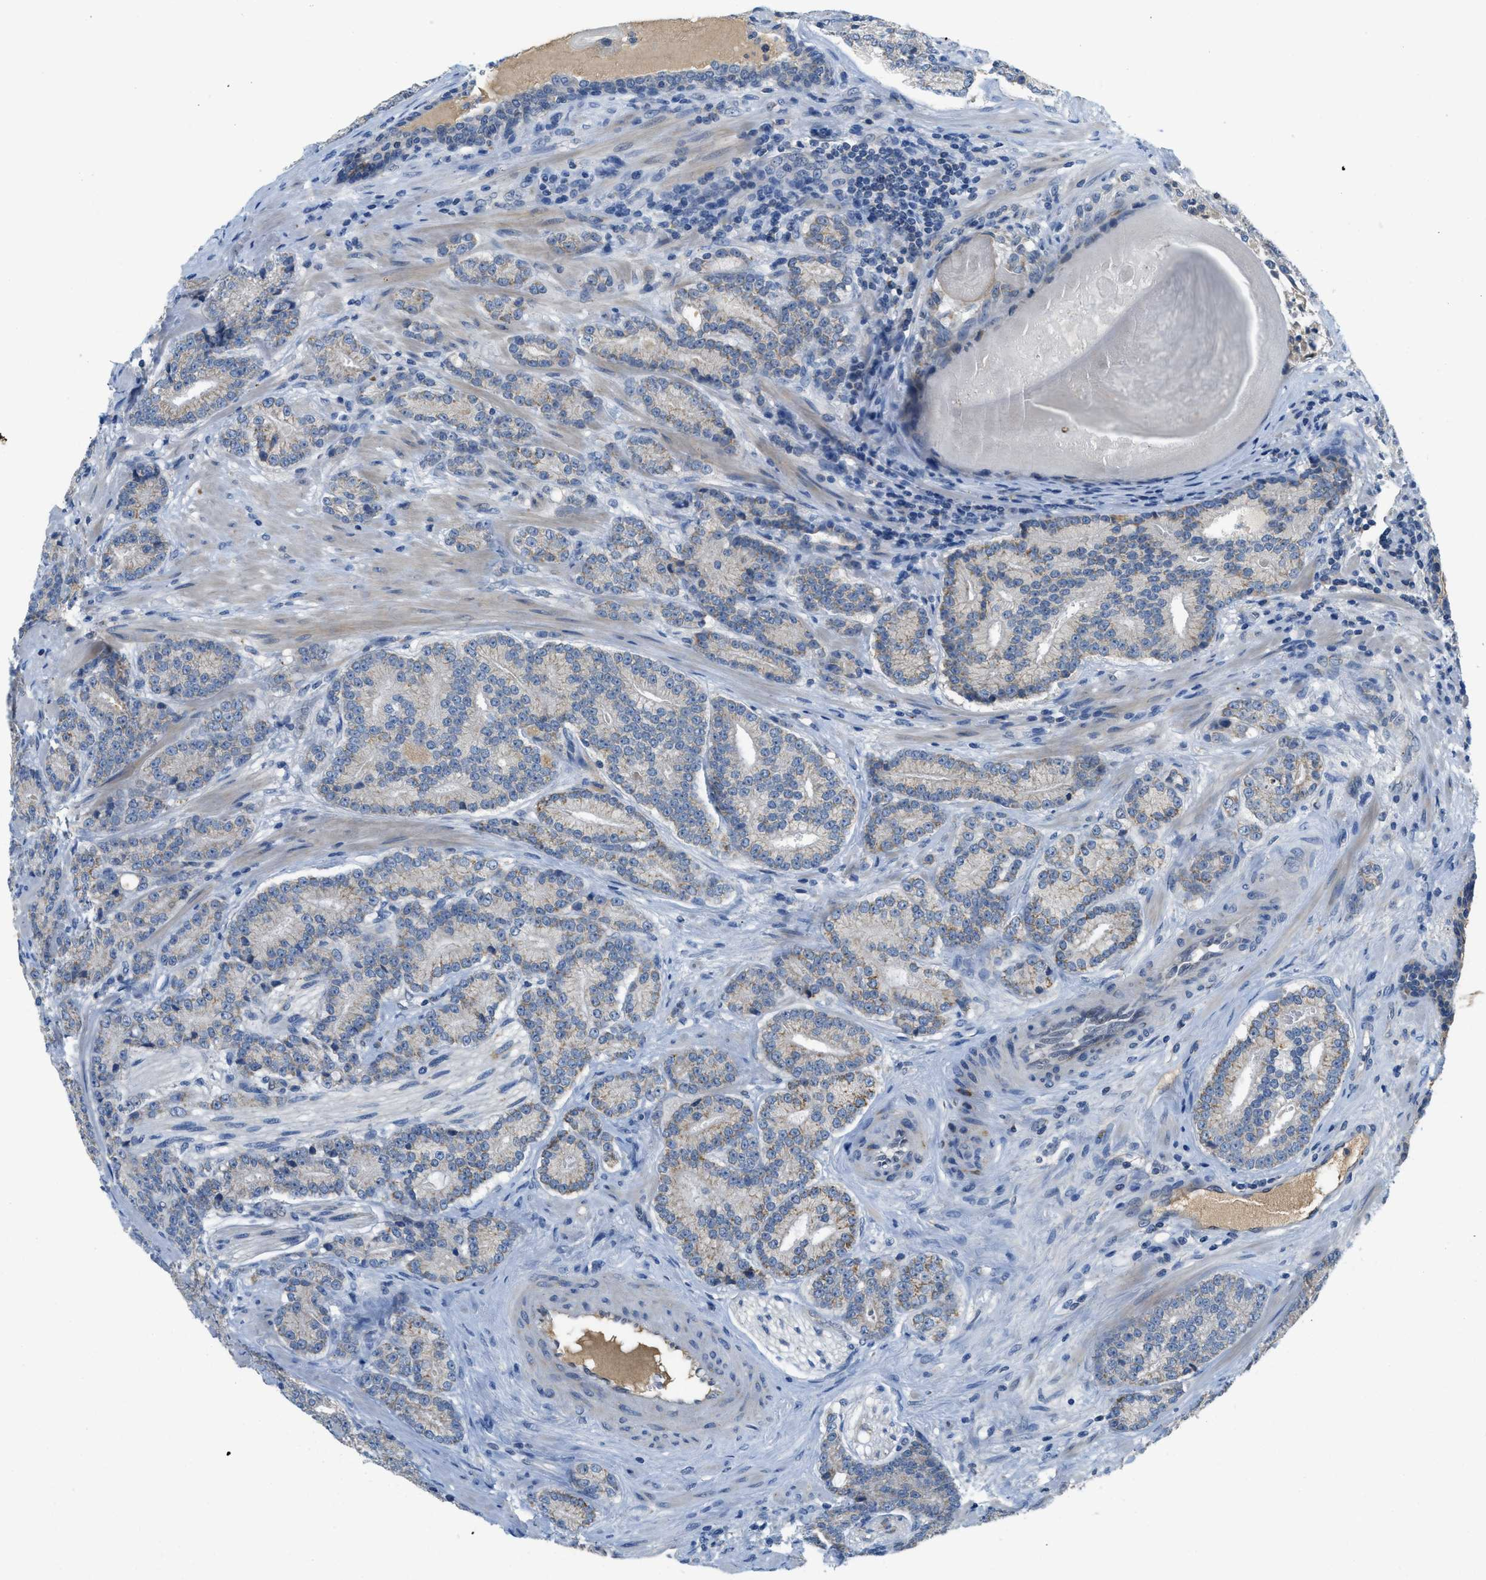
{"staining": {"intensity": "weak", "quantity": "<25%", "location": "cytoplasmic/membranous"}, "tissue": "prostate cancer", "cell_type": "Tumor cells", "image_type": "cancer", "snomed": [{"axis": "morphology", "description": "Adenocarcinoma, High grade"}, {"axis": "topography", "description": "Prostate"}], "caption": "Tumor cells are negative for protein expression in human prostate cancer (adenocarcinoma (high-grade)). The staining is performed using DAB brown chromogen with nuclei counter-stained in using hematoxylin.", "gene": "PNKD", "patient": {"sex": "male", "age": 61}}